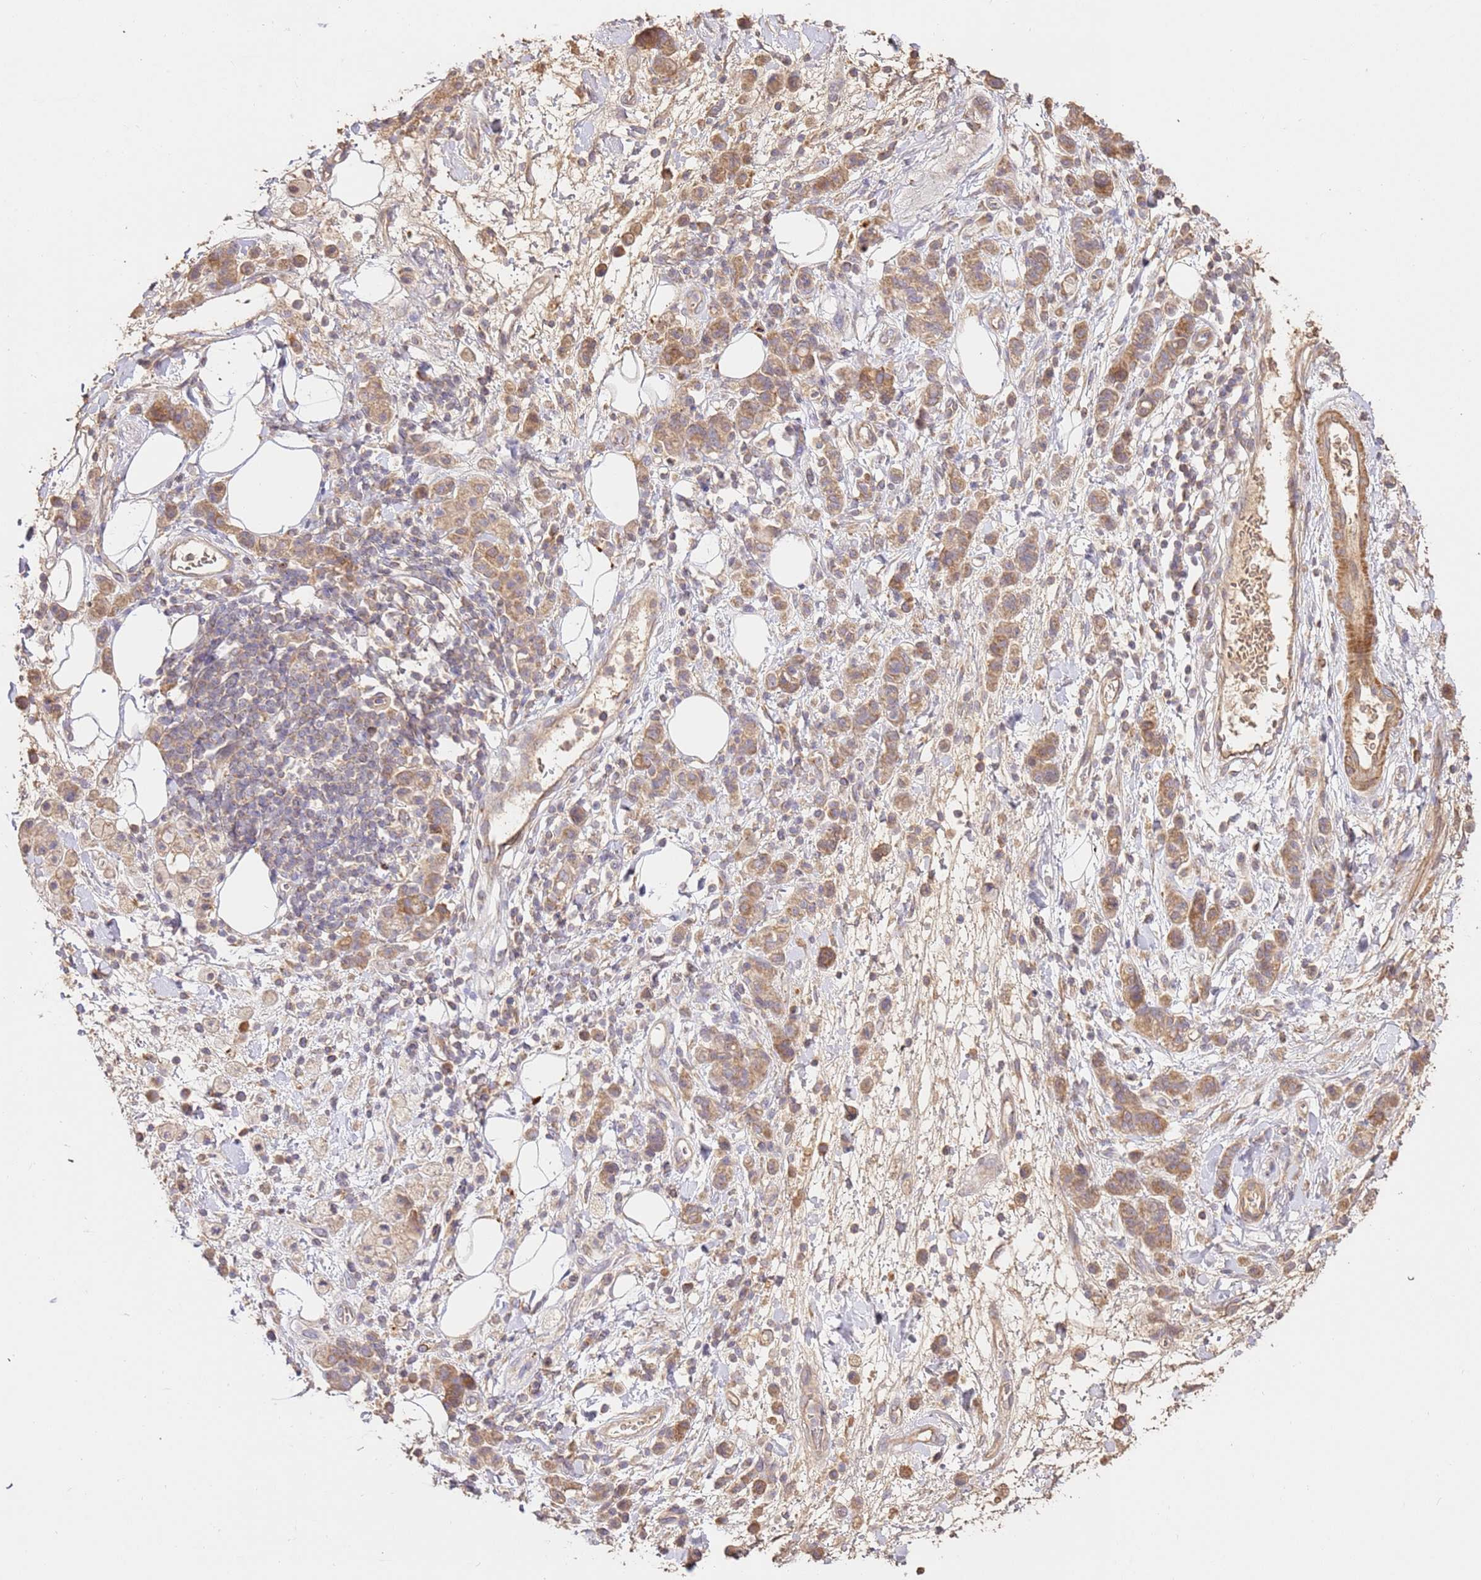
{"staining": {"intensity": "weak", "quantity": ">75%", "location": "cytoplasmic/membranous"}, "tissue": "stomach cancer", "cell_type": "Tumor cells", "image_type": "cancer", "snomed": [{"axis": "morphology", "description": "Adenocarcinoma, NOS"}, {"axis": "topography", "description": "Stomach"}], "caption": "Human adenocarcinoma (stomach) stained for a protein (brown) reveals weak cytoplasmic/membranous positive positivity in approximately >75% of tumor cells.", "gene": "CEP55", "patient": {"sex": "male", "age": 77}}